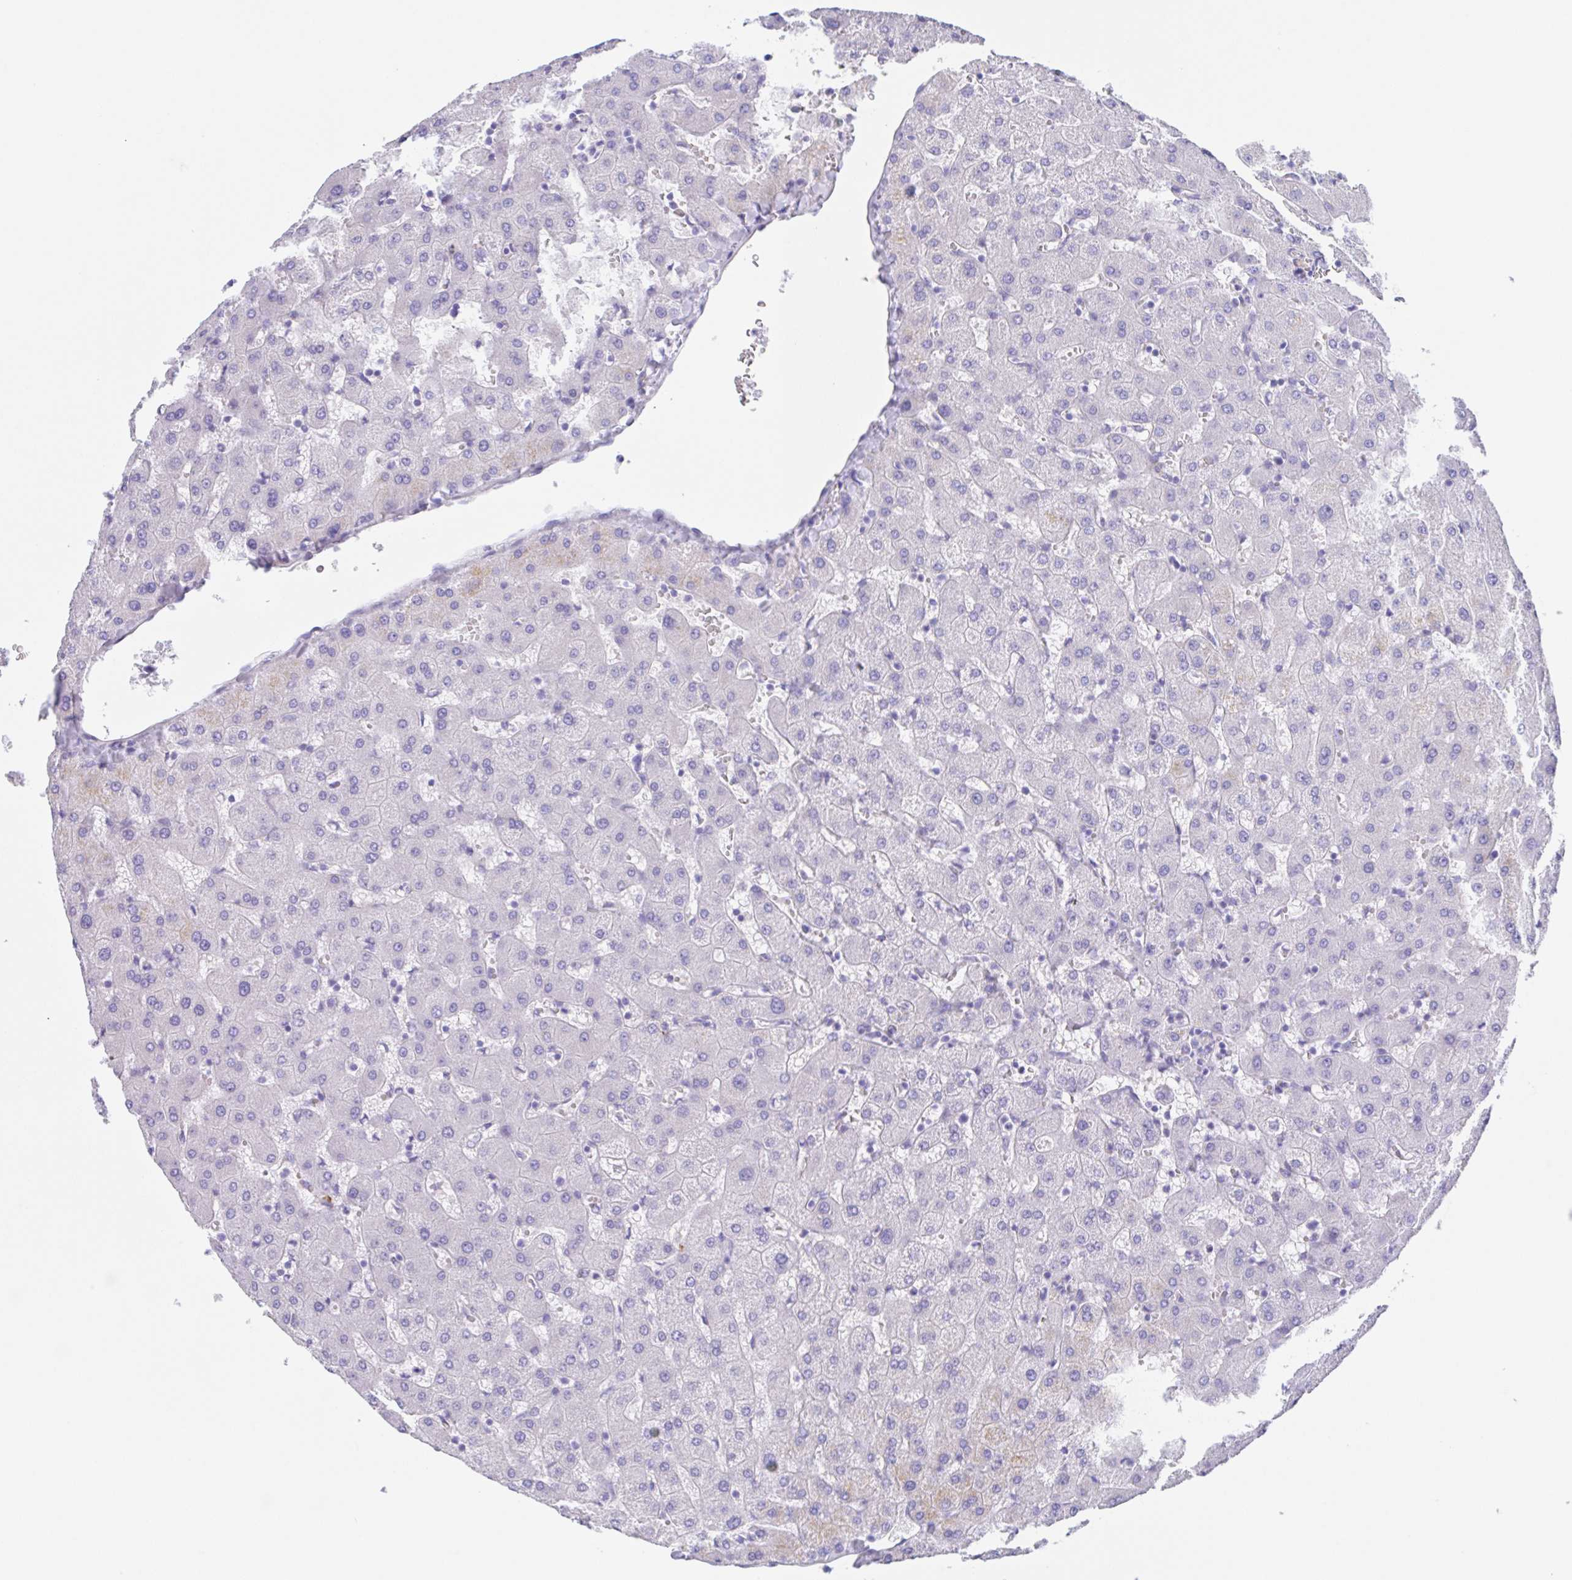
{"staining": {"intensity": "negative", "quantity": "none", "location": "none"}, "tissue": "liver", "cell_type": "Cholangiocytes", "image_type": "normal", "snomed": [{"axis": "morphology", "description": "Normal tissue, NOS"}, {"axis": "topography", "description": "Liver"}], "caption": "Cholangiocytes show no significant protein staining in benign liver. (Brightfield microscopy of DAB (3,3'-diaminobenzidine) immunohistochemistry (IHC) at high magnification).", "gene": "SCG3", "patient": {"sex": "female", "age": 63}}